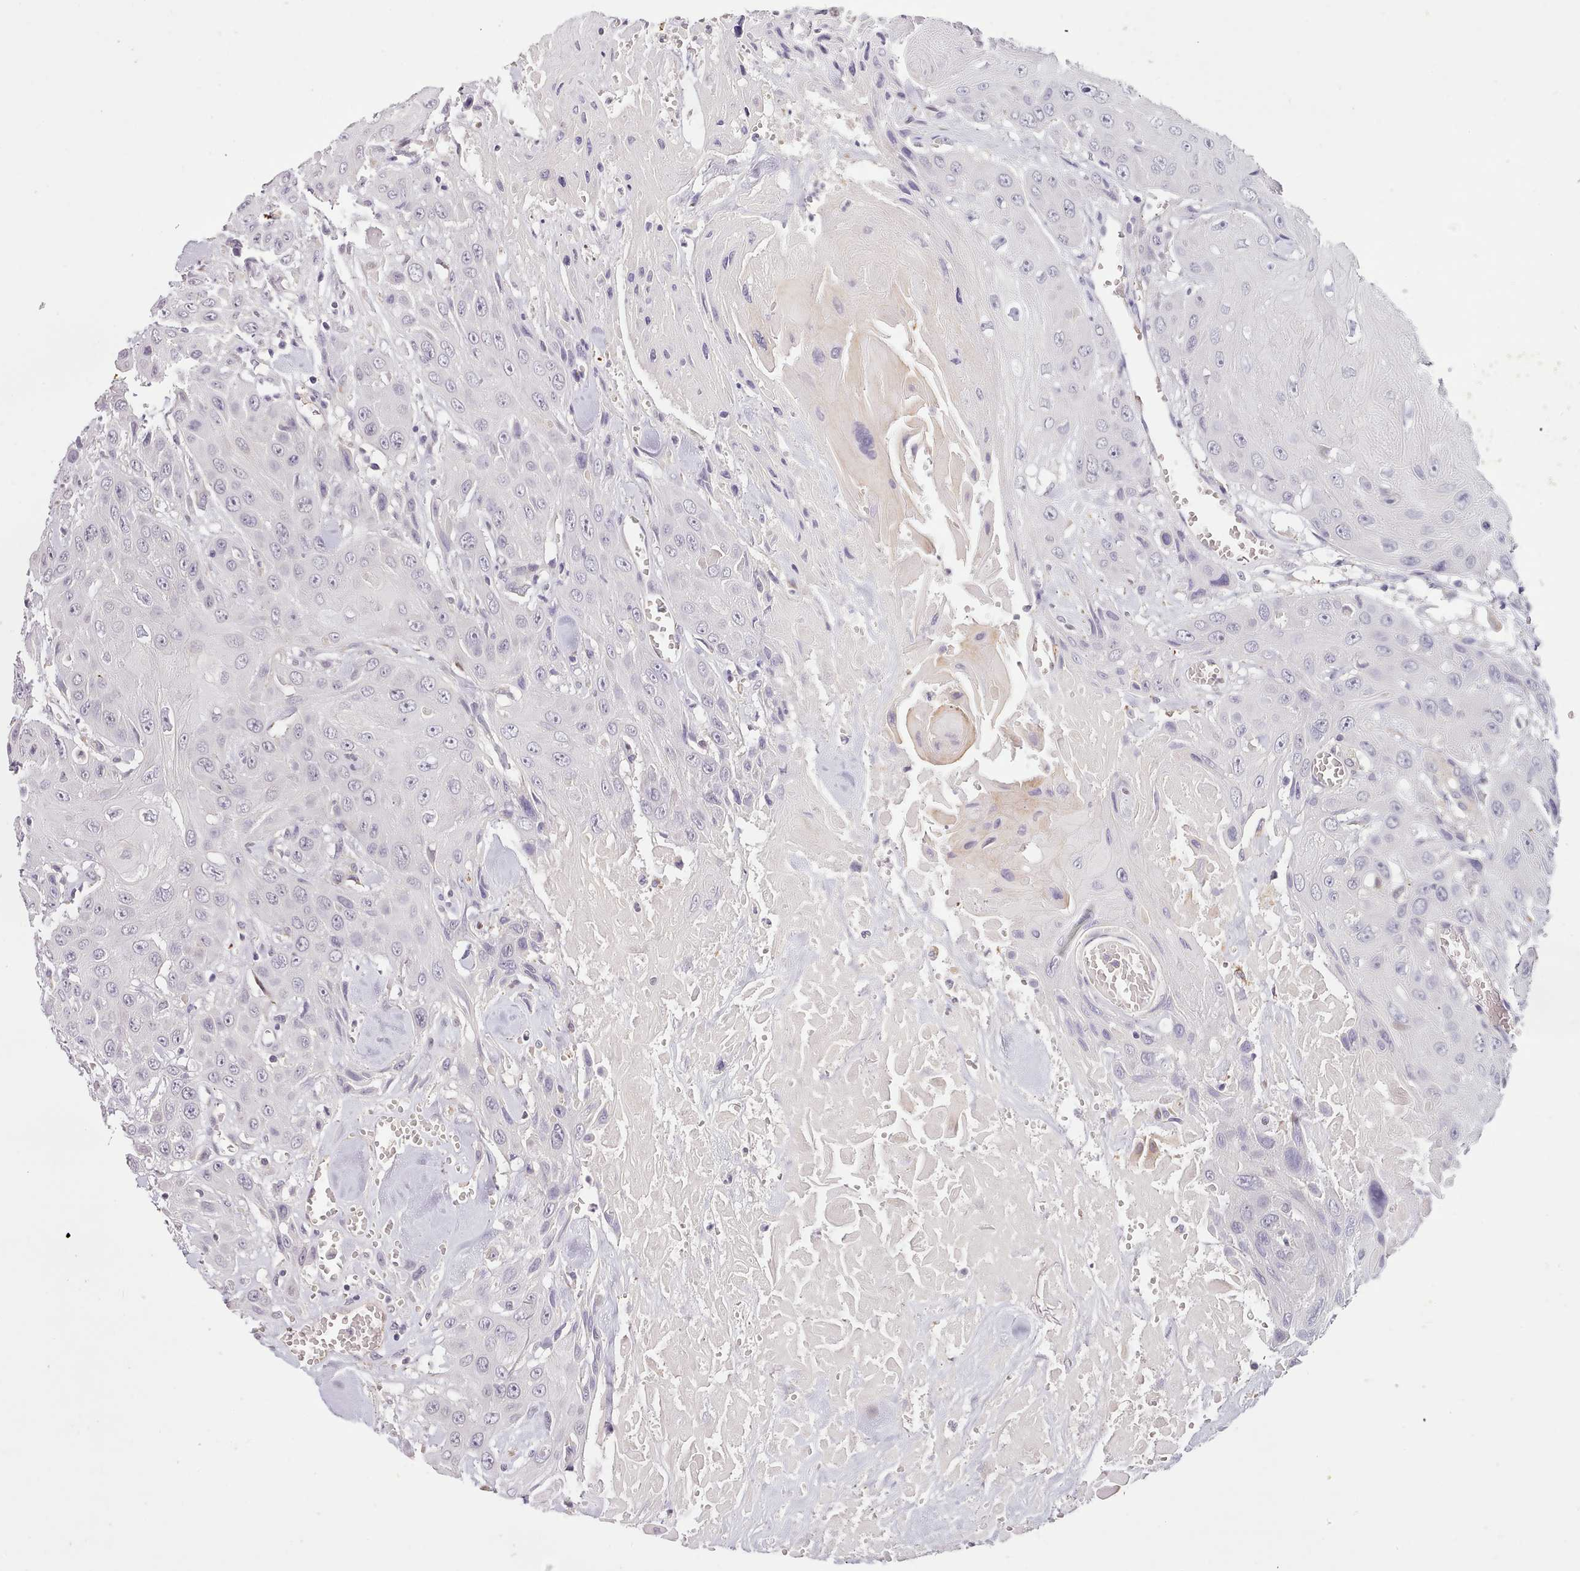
{"staining": {"intensity": "negative", "quantity": "none", "location": "none"}, "tissue": "head and neck cancer", "cell_type": "Tumor cells", "image_type": "cancer", "snomed": [{"axis": "morphology", "description": "Squamous cell carcinoma, NOS"}, {"axis": "topography", "description": "Head-Neck"}], "caption": "Protein analysis of squamous cell carcinoma (head and neck) displays no significant expression in tumor cells.", "gene": "ZNF658", "patient": {"sex": "male", "age": 81}}